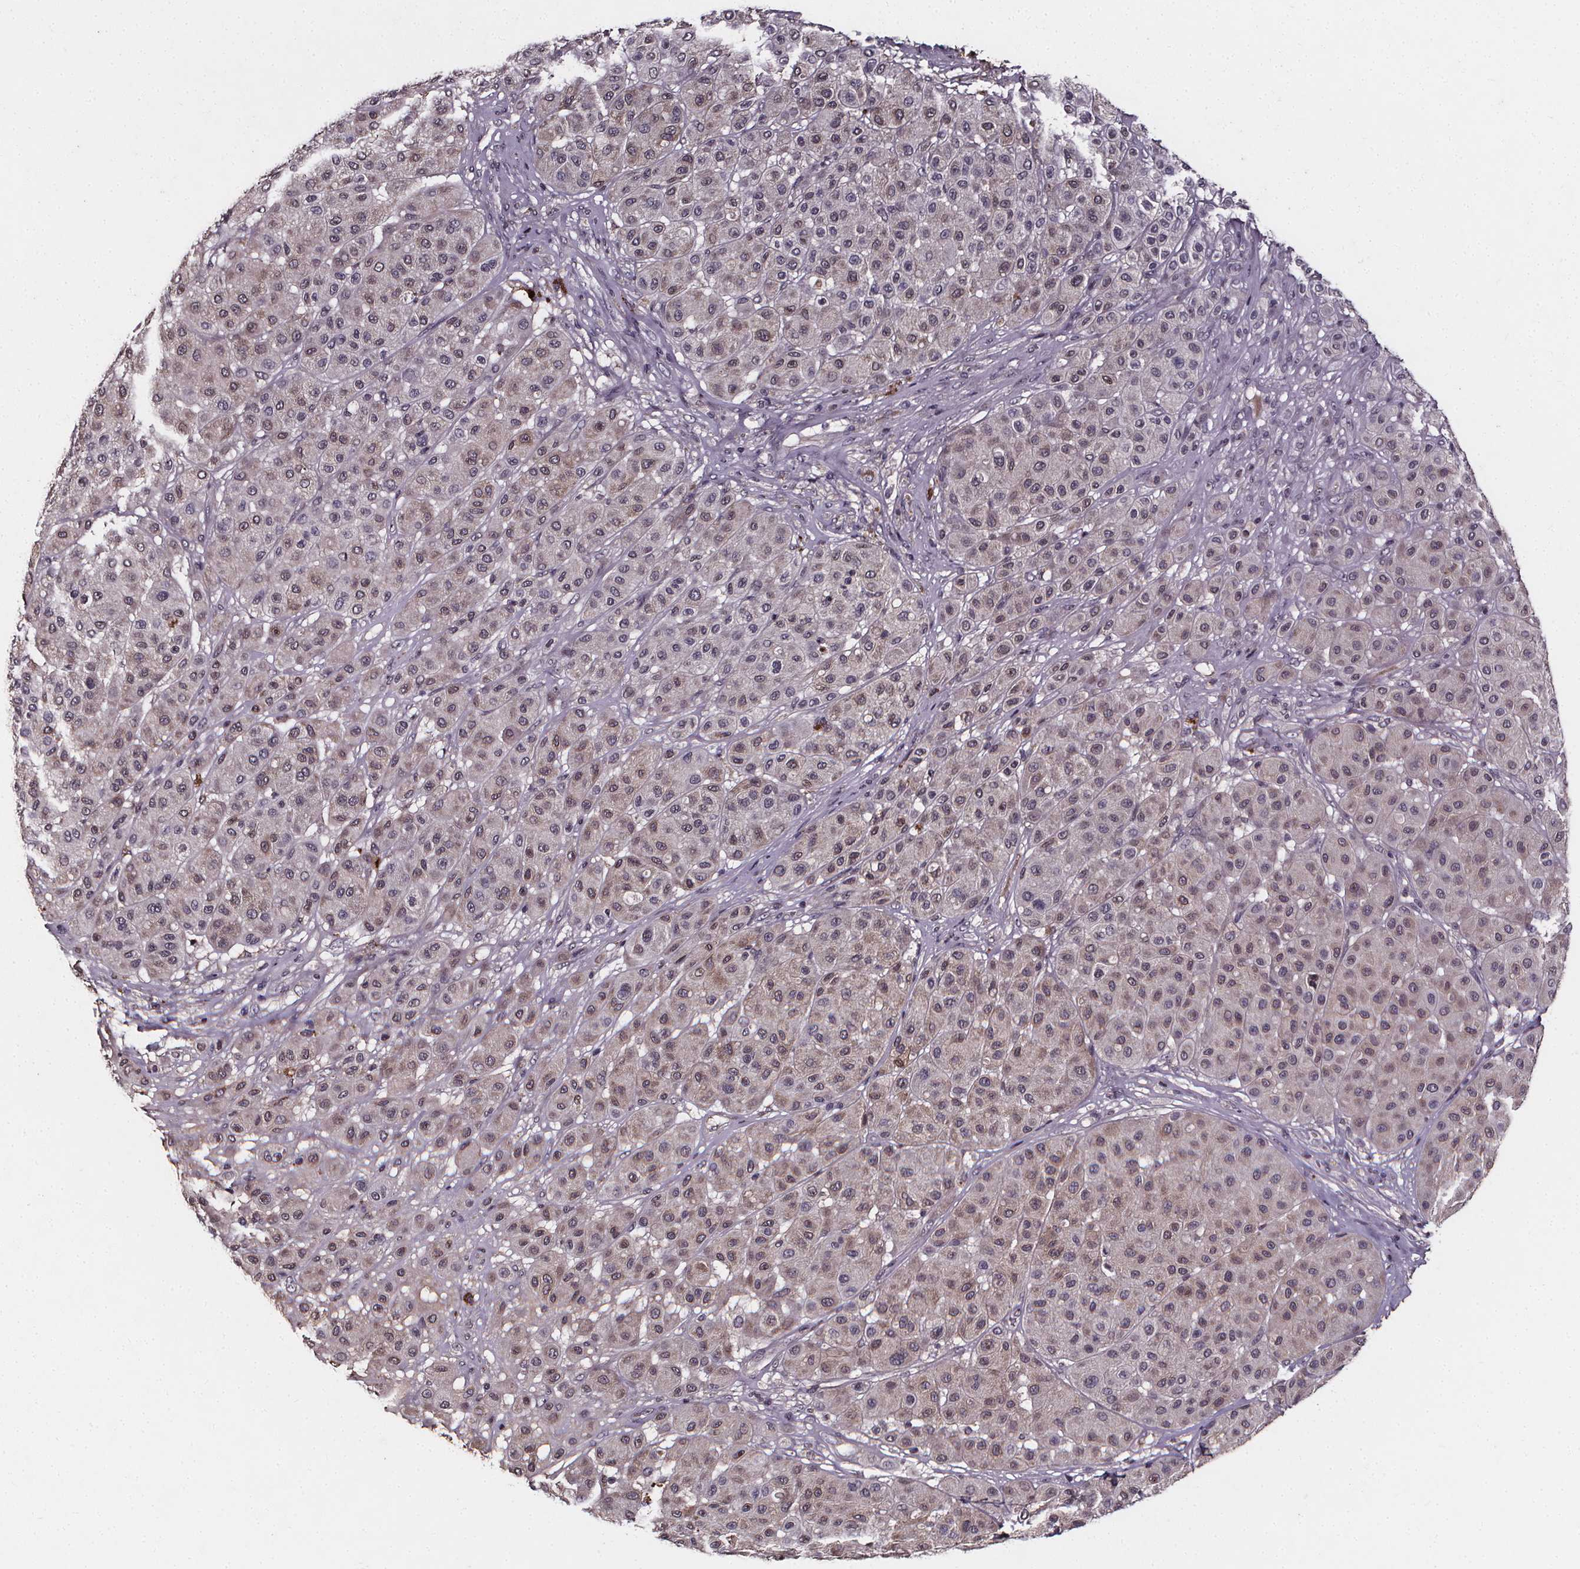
{"staining": {"intensity": "weak", "quantity": "25%-75%", "location": "cytoplasmic/membranous"}, "tissue": "melanoma", "cell_type": "Tumor cells", "image_type": "cancer", "snomed": [{"axis": "morphology", "description": "Malignant melanoma, Metastatic site"}, {"axis": "topography", "description": "Smooth muscle"}], "caption": "Malignant melanoma (metastatic site) tissue demonstrates weak cytoplasmic/membranous expression in about 25%-75% of tumor cells", "gene": "SPAG8", "patient": {"sex": "male", "age": 41}}